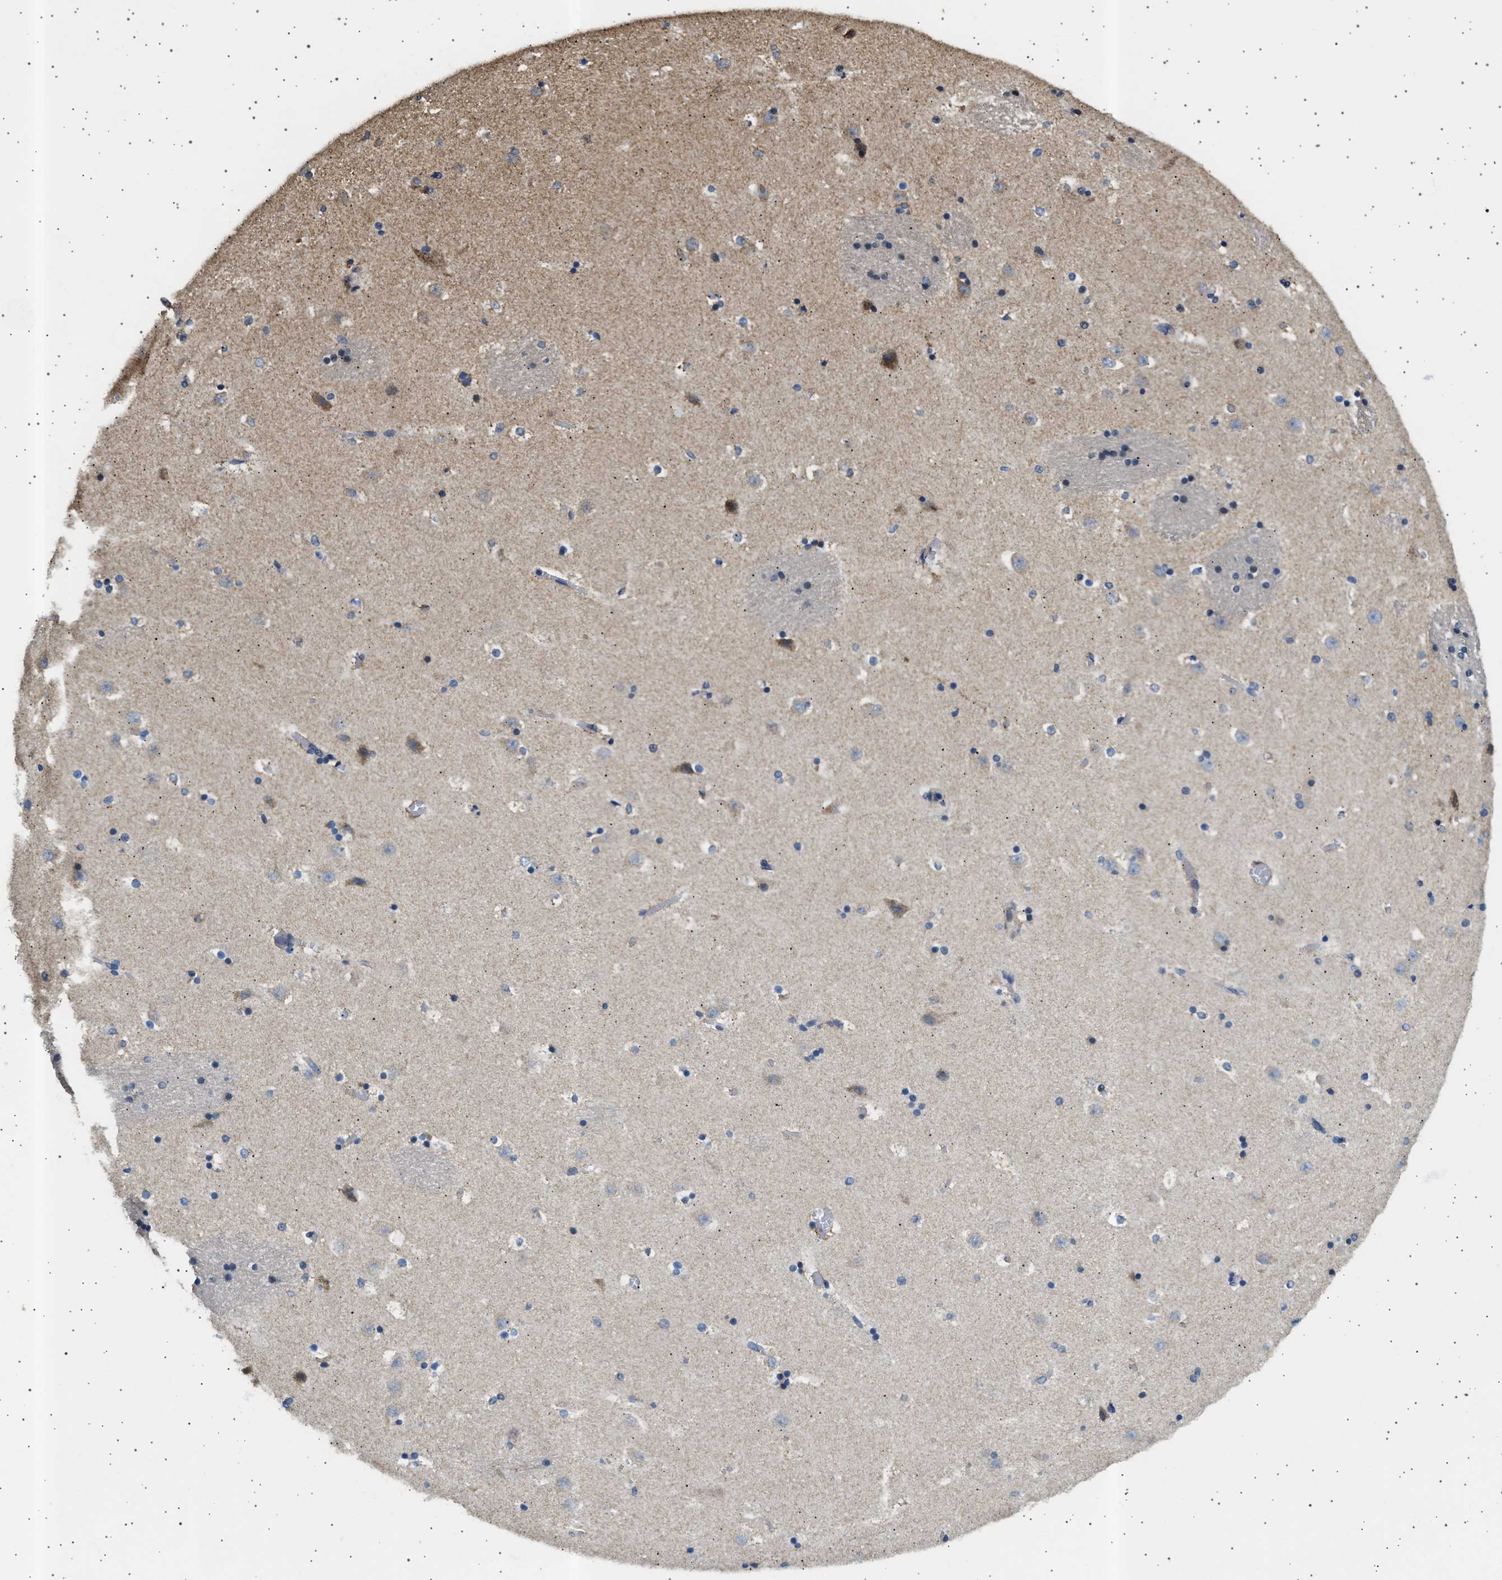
{"staining": {"intensity": "moderate", "quantity": "<25%", "location": "cytoplasmic/membranous"}, "tissue": "caudate", "cell_type": "Glial cells", "image_type": "normal", "snomed": [{"axis": "morphology", "description": "Normal tissue, NOS"}, {"axis": "topography", "description": "Lateral ventricle wall"}], "caption": "Caudate stained for a protein exhibits moderate cytoplasmic/membranous positivity in glial cells. The protein is shown in brown color, while the nuclei are stained blue.", "gene": "KCNA4", "patient": {"sex": "male", "age": 45}}